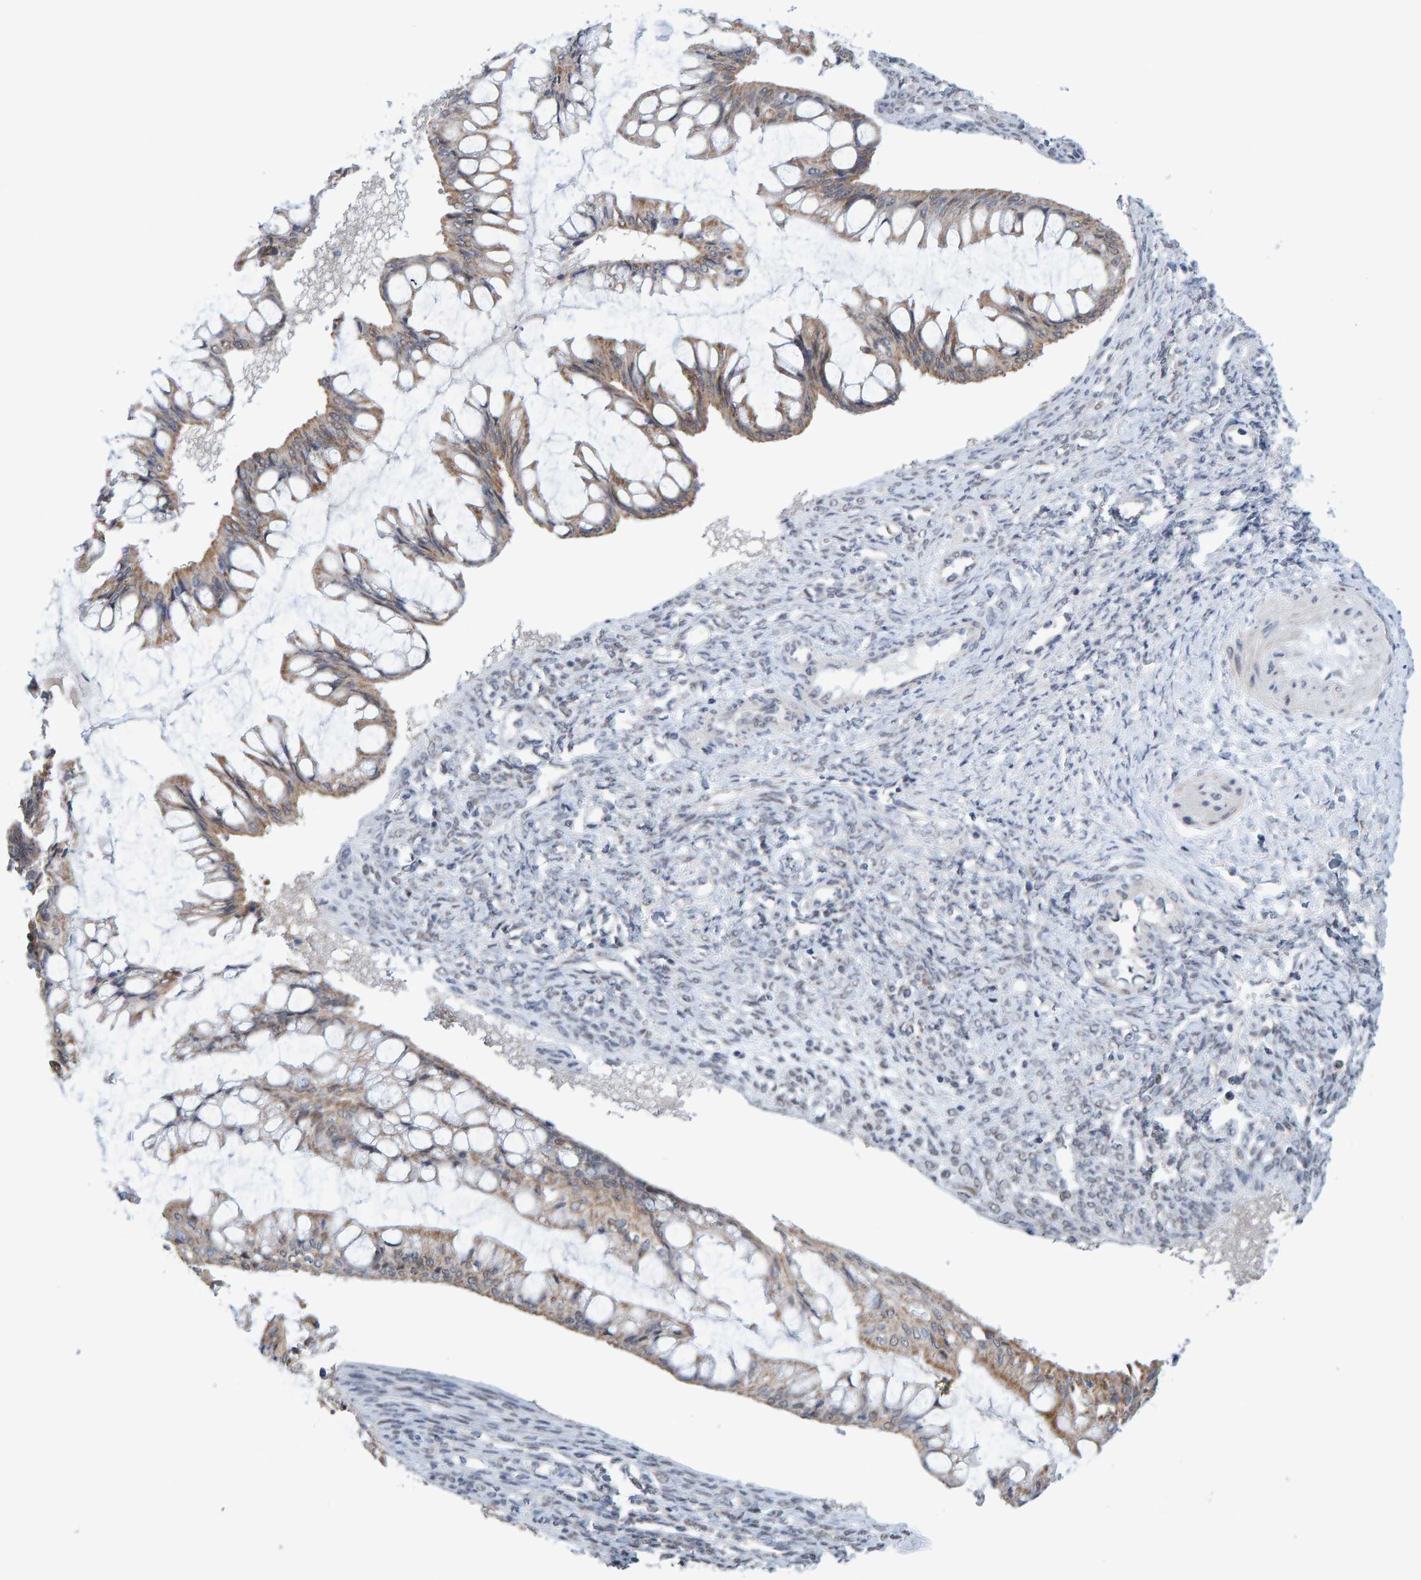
{"staining": {"intensity": "moderate", "quantity": ">75%", "location": "cytoplasmic/membranous"}, "tissue": "ovarian cancer", "cell_type": "Tumor cells", "image_type": "cancer", "snomed": [{"axis": "morphology", "description": "Cystadenocarcinoma, mucinous, NOS"}, {"axis": "topography", "description": "Ovary"}], "caption": "Mucinous cystadenocarcinoma (ovarian) stained for a protein (brown) demonstrates moderate cytoplasmic/membranous positive staining in approximately >75% of tumor cells.", "gene": "USP43", "patient": {"sex": "female", "age": 73}}